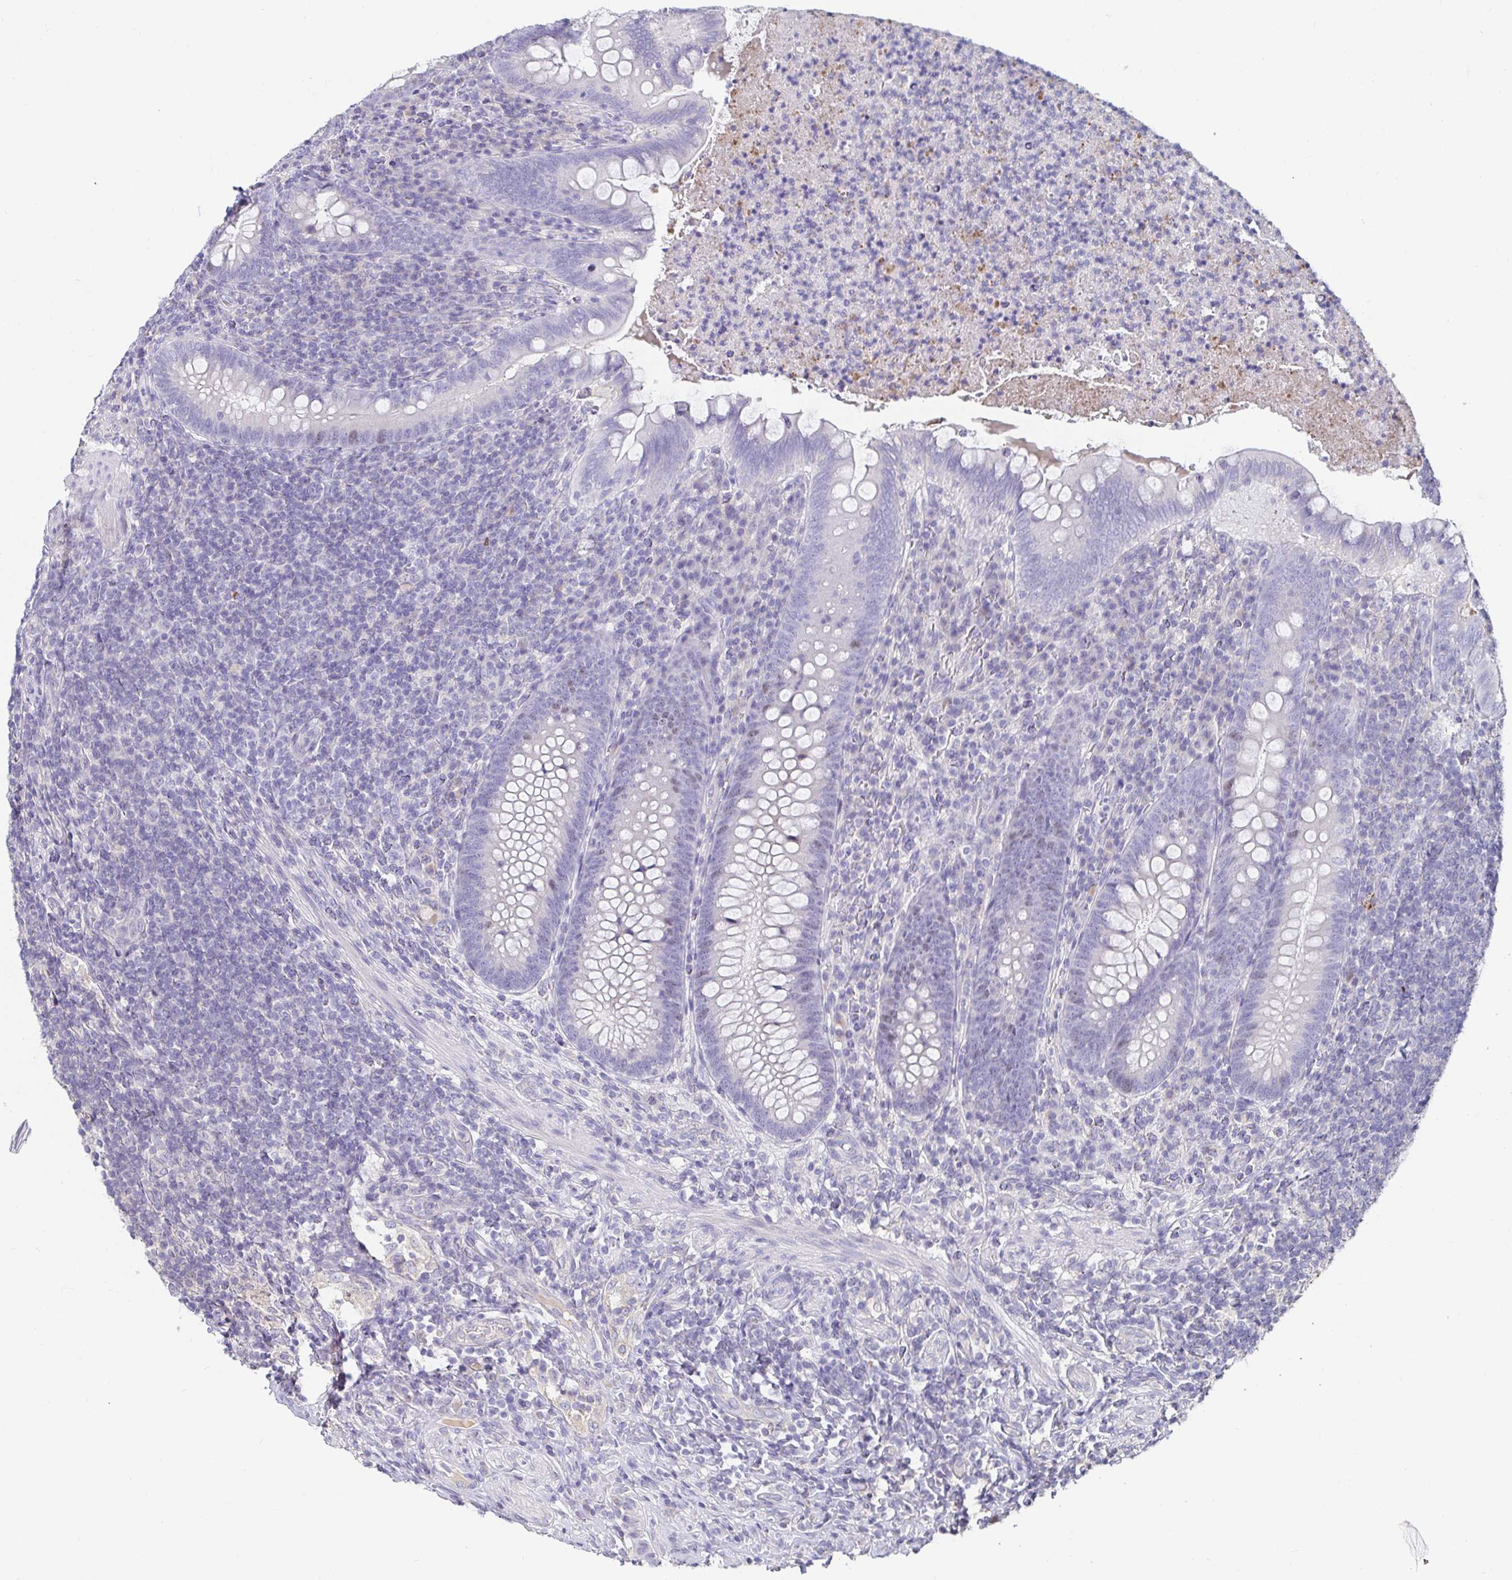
{"staining": {"intensity": "negative", "quantity": "none", "location": "none"}, "tissue": "appendix", "cell_type": "Glandular cells", "image_type": "normal", "snomed": [{"axis": "morphology", "description": "Normal tissue, NOS"}, {"axis": "topography", "description": "Appendix"}], "caption": "An immunohistochemistry micrograph of normal appendix is shown. There is no staining in glandular cells of appendix.", "gene": "ANLN", "patient": {"sex": "male", "age": 47}}